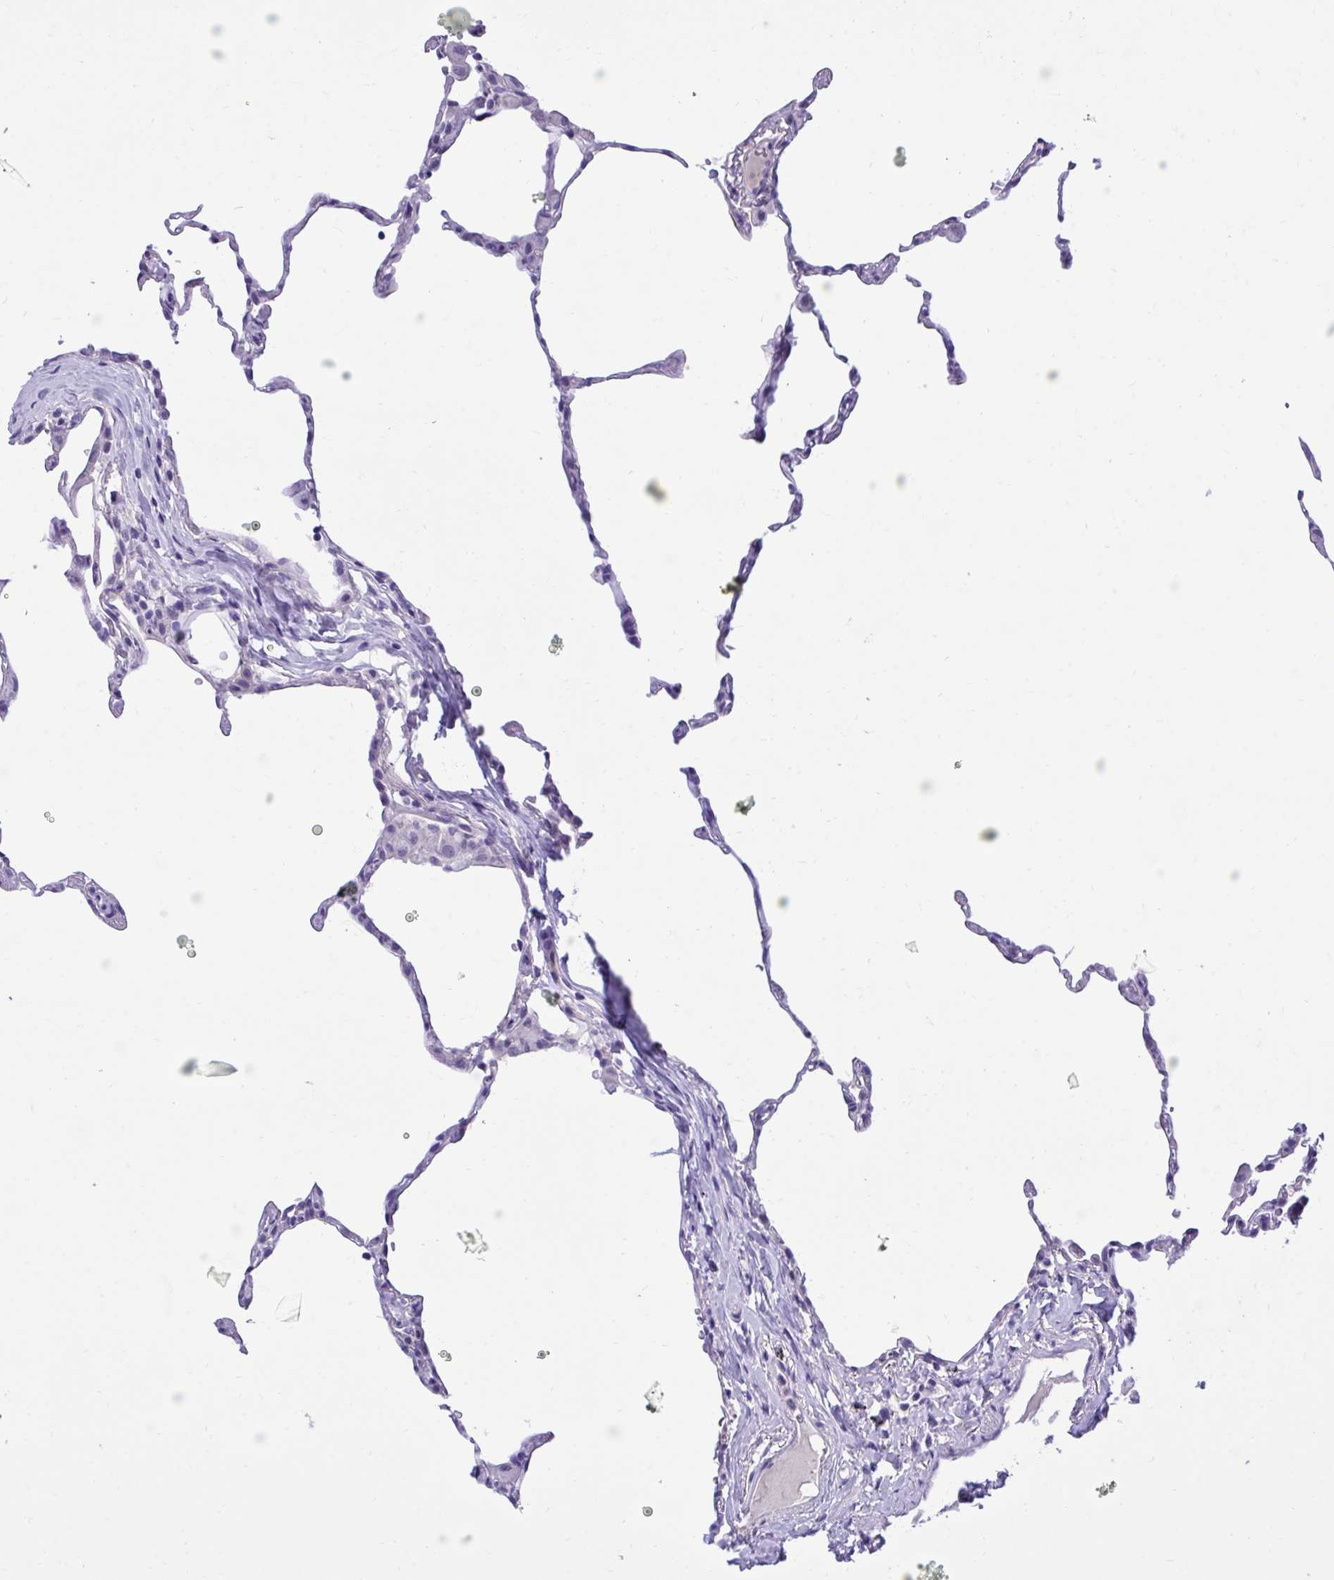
{"staining": {"intensity": "negative", "quantity": "none", "location": "none"}, "tissue": "lung", "cell_type": "Alveolar cells", "image_type": "normal", "snomed": [{"axis": "morphology", "description": "Normal tissue, NOS"}, {"axis": "topography", "description": "Lung"}], "caption": "The immunohistochemistry photomicrograph has no significant positivity in alveolar cells of lung.", "gene": "TMCO5A", "patient": {"sex": "female", "age": 57}}